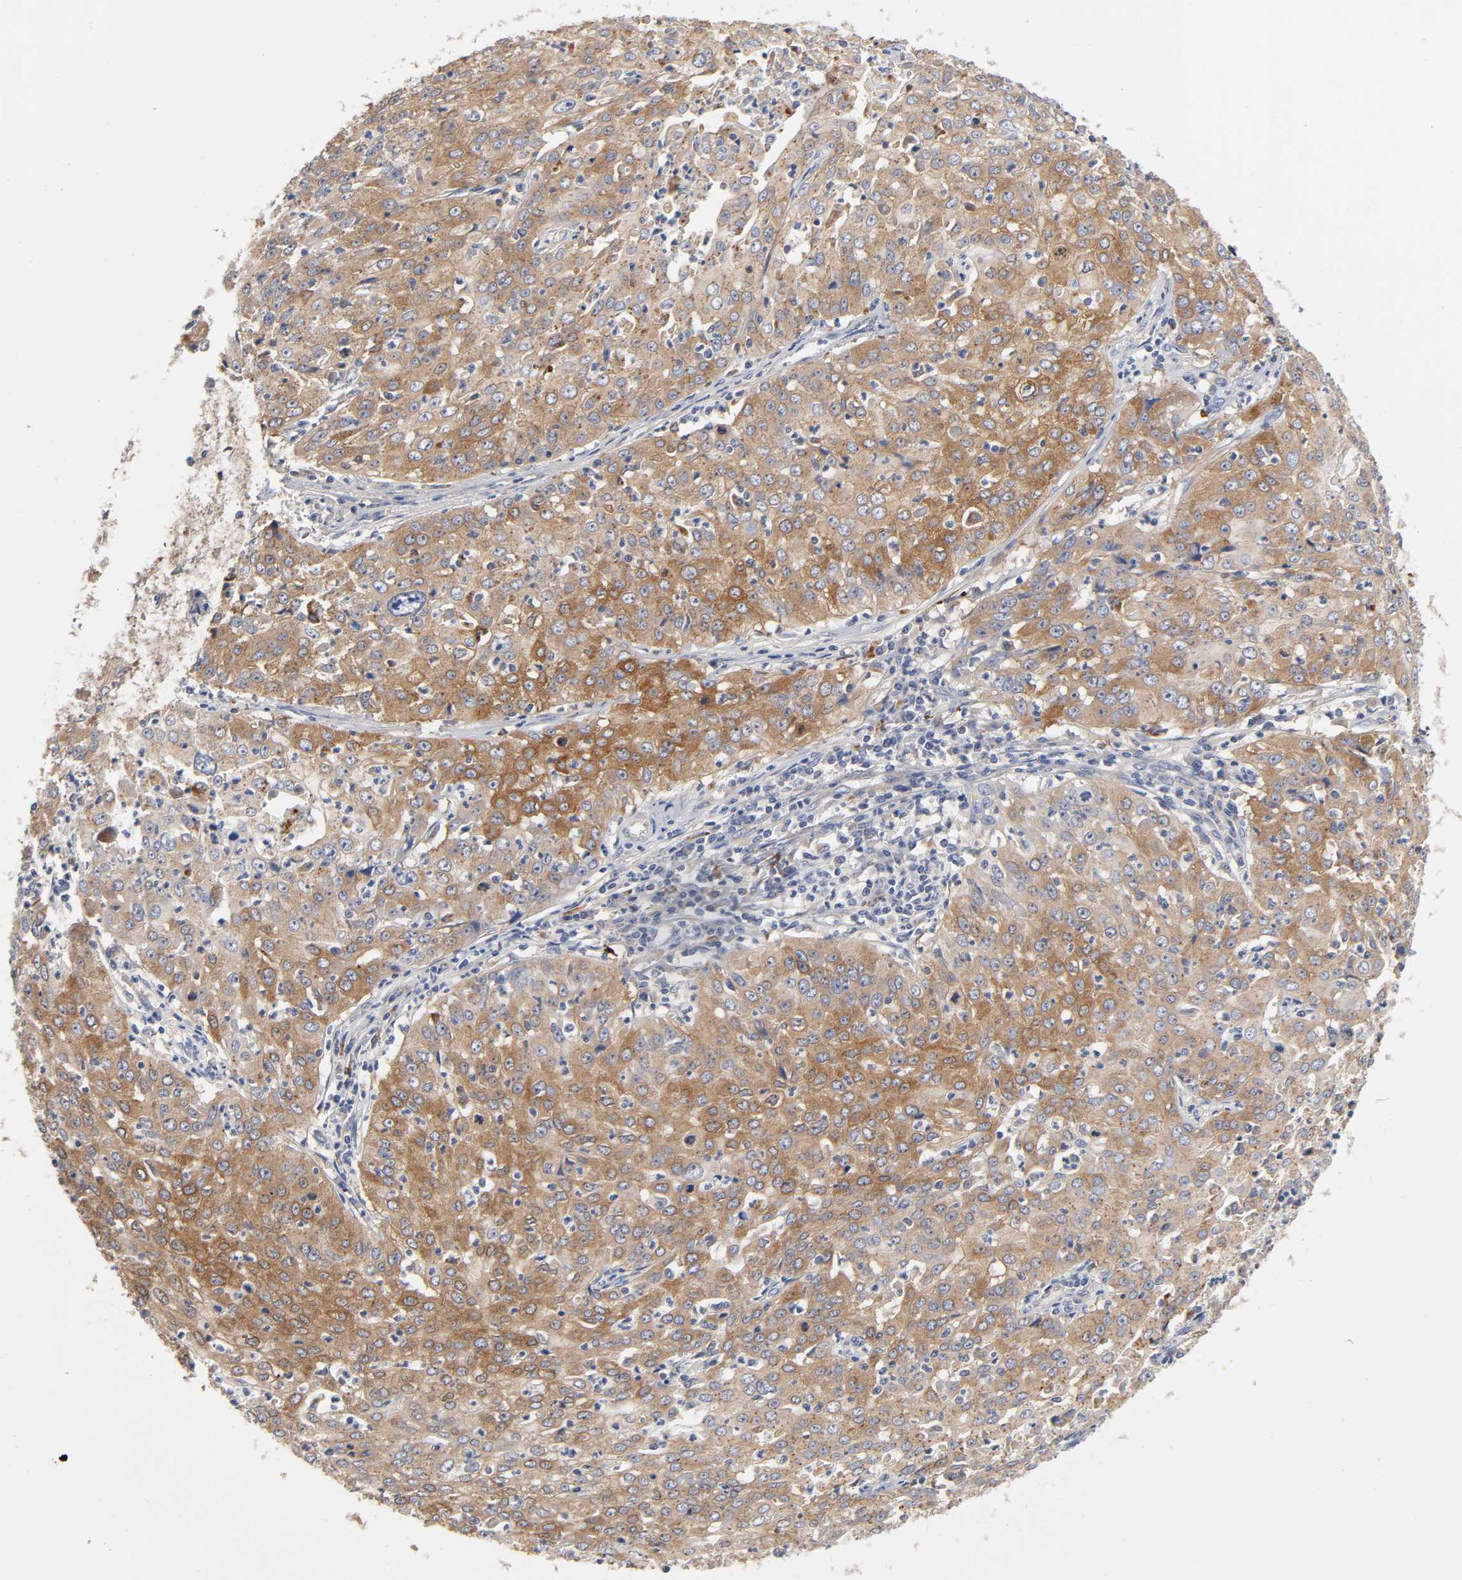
{"staining": {"intensity": "moderate", "quantity": ">75%", "location": "cytoplasmic/membranous"}, "tissue": "cervical cancer", "cell_type": "Tumor cells", "image_type": "cancer", "snomed": [{"axis": "morphology", "description": "Squamous cell carcinoma, NOS"}, {"axis": "topography", "description": "Cervix"}], "caption": "Protein expression analysis of cervical cancer (squamous cell carcinoma) demonstrates moderate cytoplasmic/membranous expression in approximately >75% of tumor cells.", "gene": "C17orf75", "patient": {"sex": "female", "age": 39}}